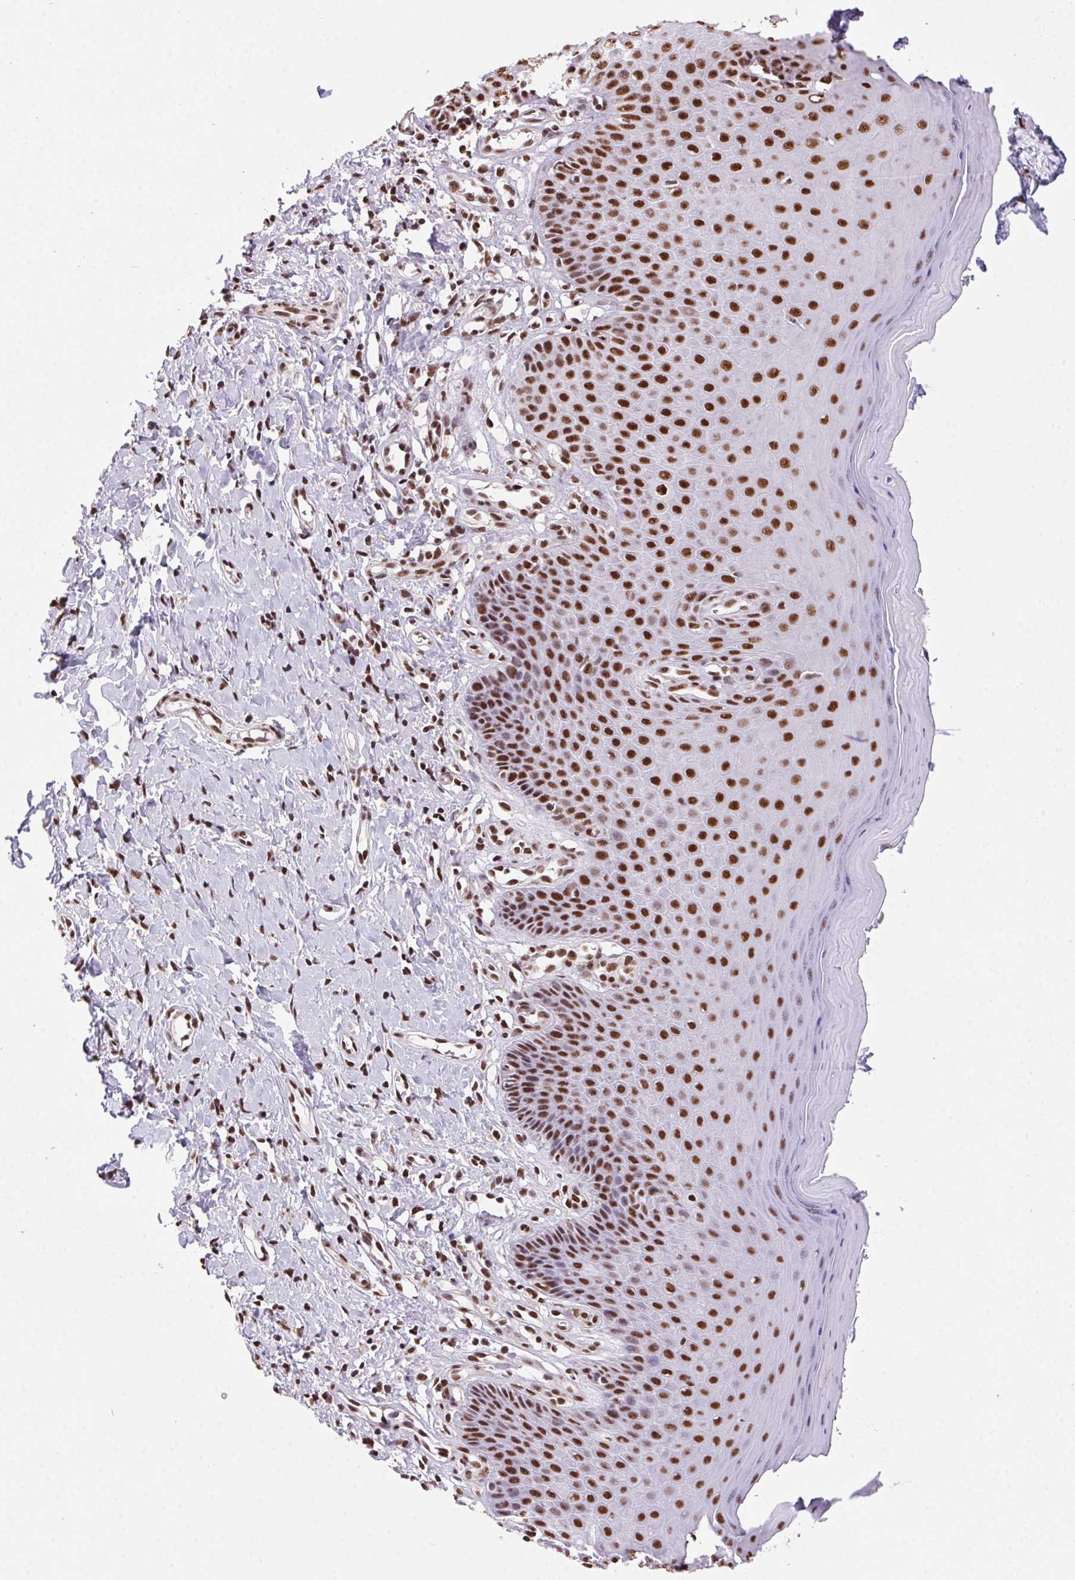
{"staining": {"intensity": "strong", "quantity": "25%-75%", "location": "nuclear"}, "tissue": "vagina", "cell_type": "Squamous epithelial cells", "image_type": "normal", "snomed": [{"axis": "morphology", "description": "Normal tissue, NOS"}, {"axis": "topography", "description": "Vagina"}], "caption": "Strong nuclear expression is seen in about 25%-75% of squamous epithelial cells in benign vagina.", "gene": "ZNF207", "patient": {"sex": "female", "age": 83}}